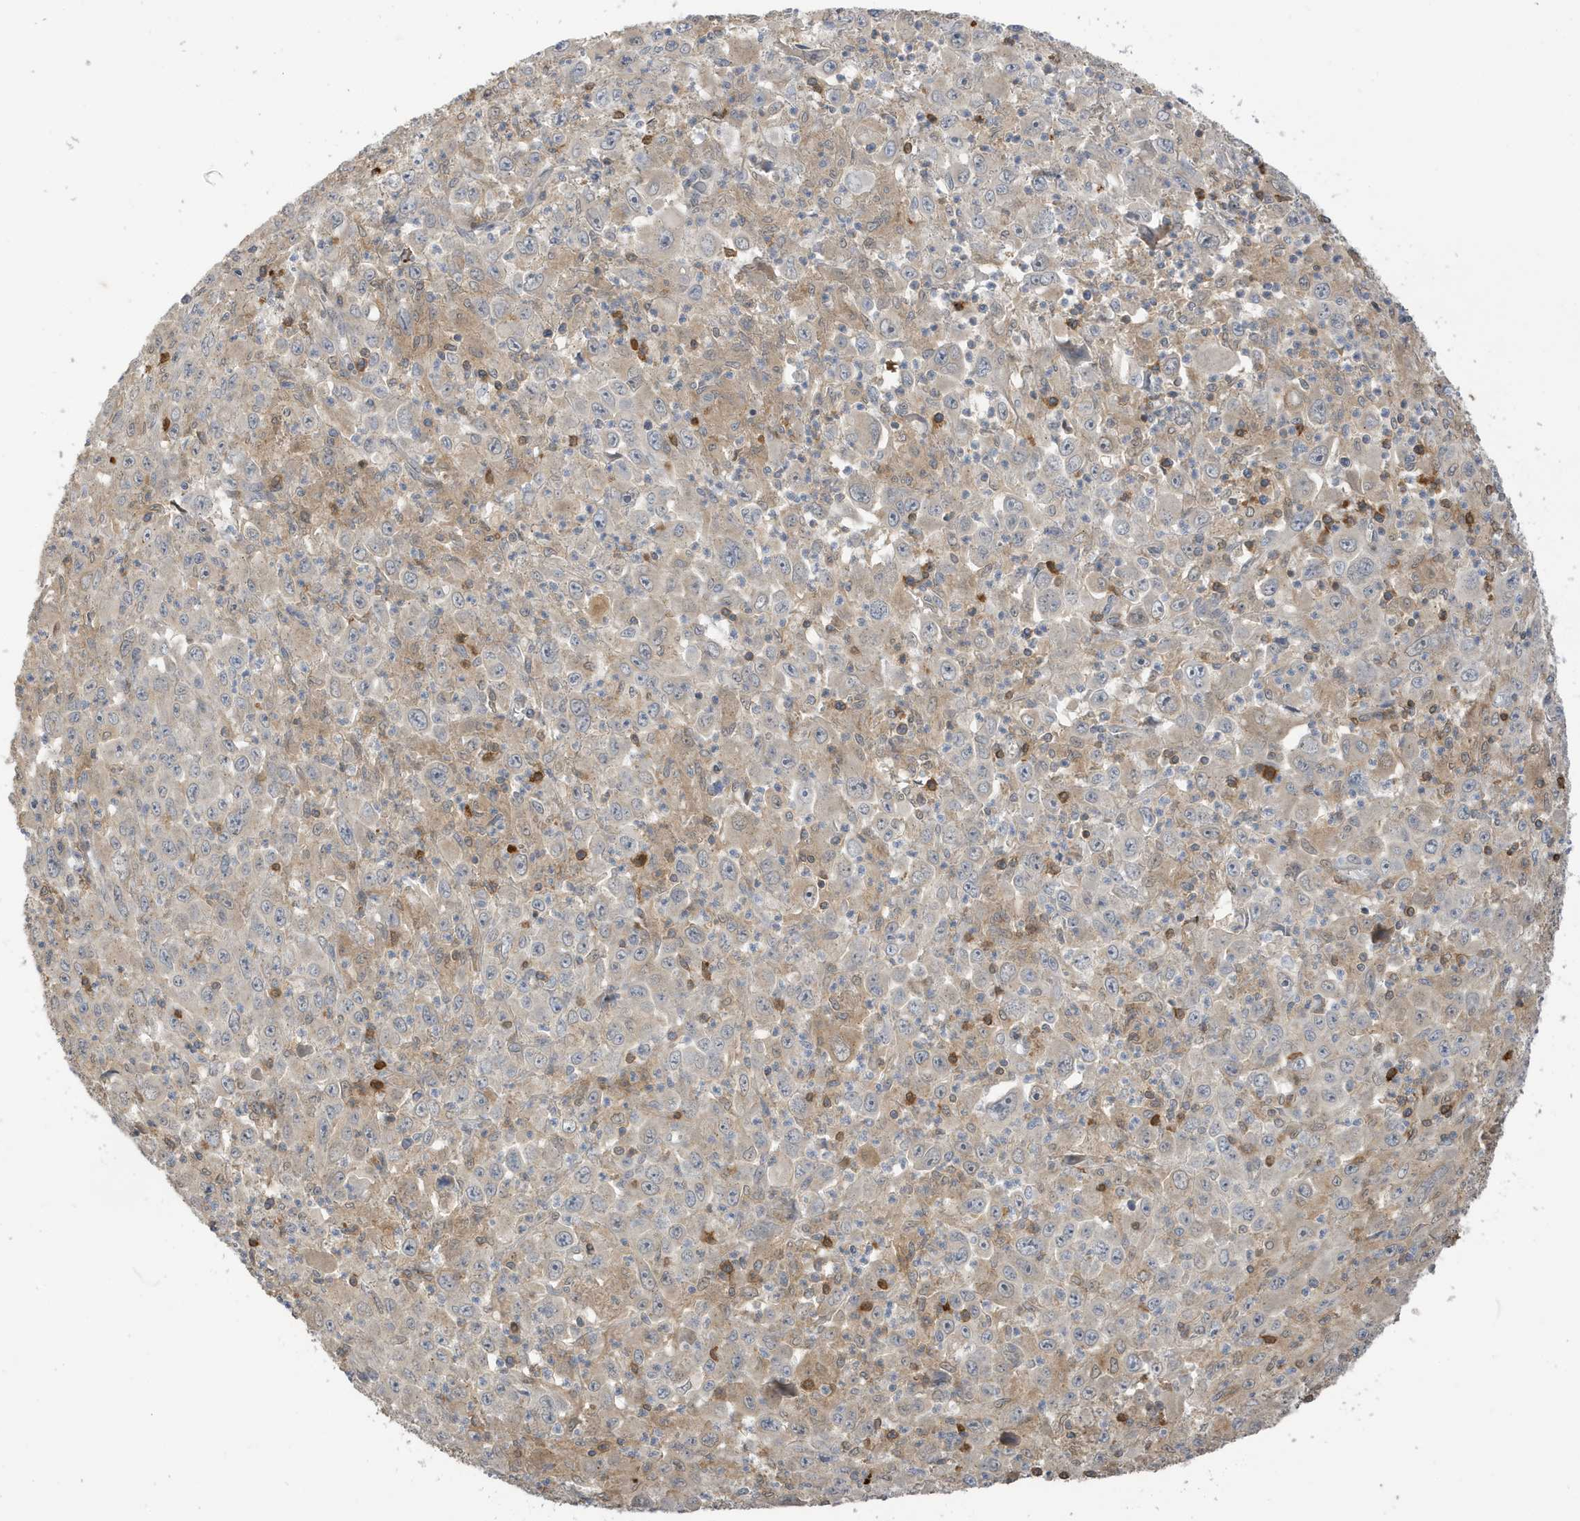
{"staining": {"intensity": "weak", "quantity": "<25%", "location": "cytoplasmic/membranous"}, "tissue": "melanoma", "cell_type": "Tumor cells", "image_type": "cancer", "snomed": [{"axis": "morphology", "description": "Malignant melanoma, Metastatic site"}, {"axis": "topography", "description": "Skin"}], "caption": "Histopathology image shows no significant protein positivity in tumor cells of malignant melanoma (metastatic site).", "gene": "TAB3", "patient": {"sex": "female", "age": 56}}